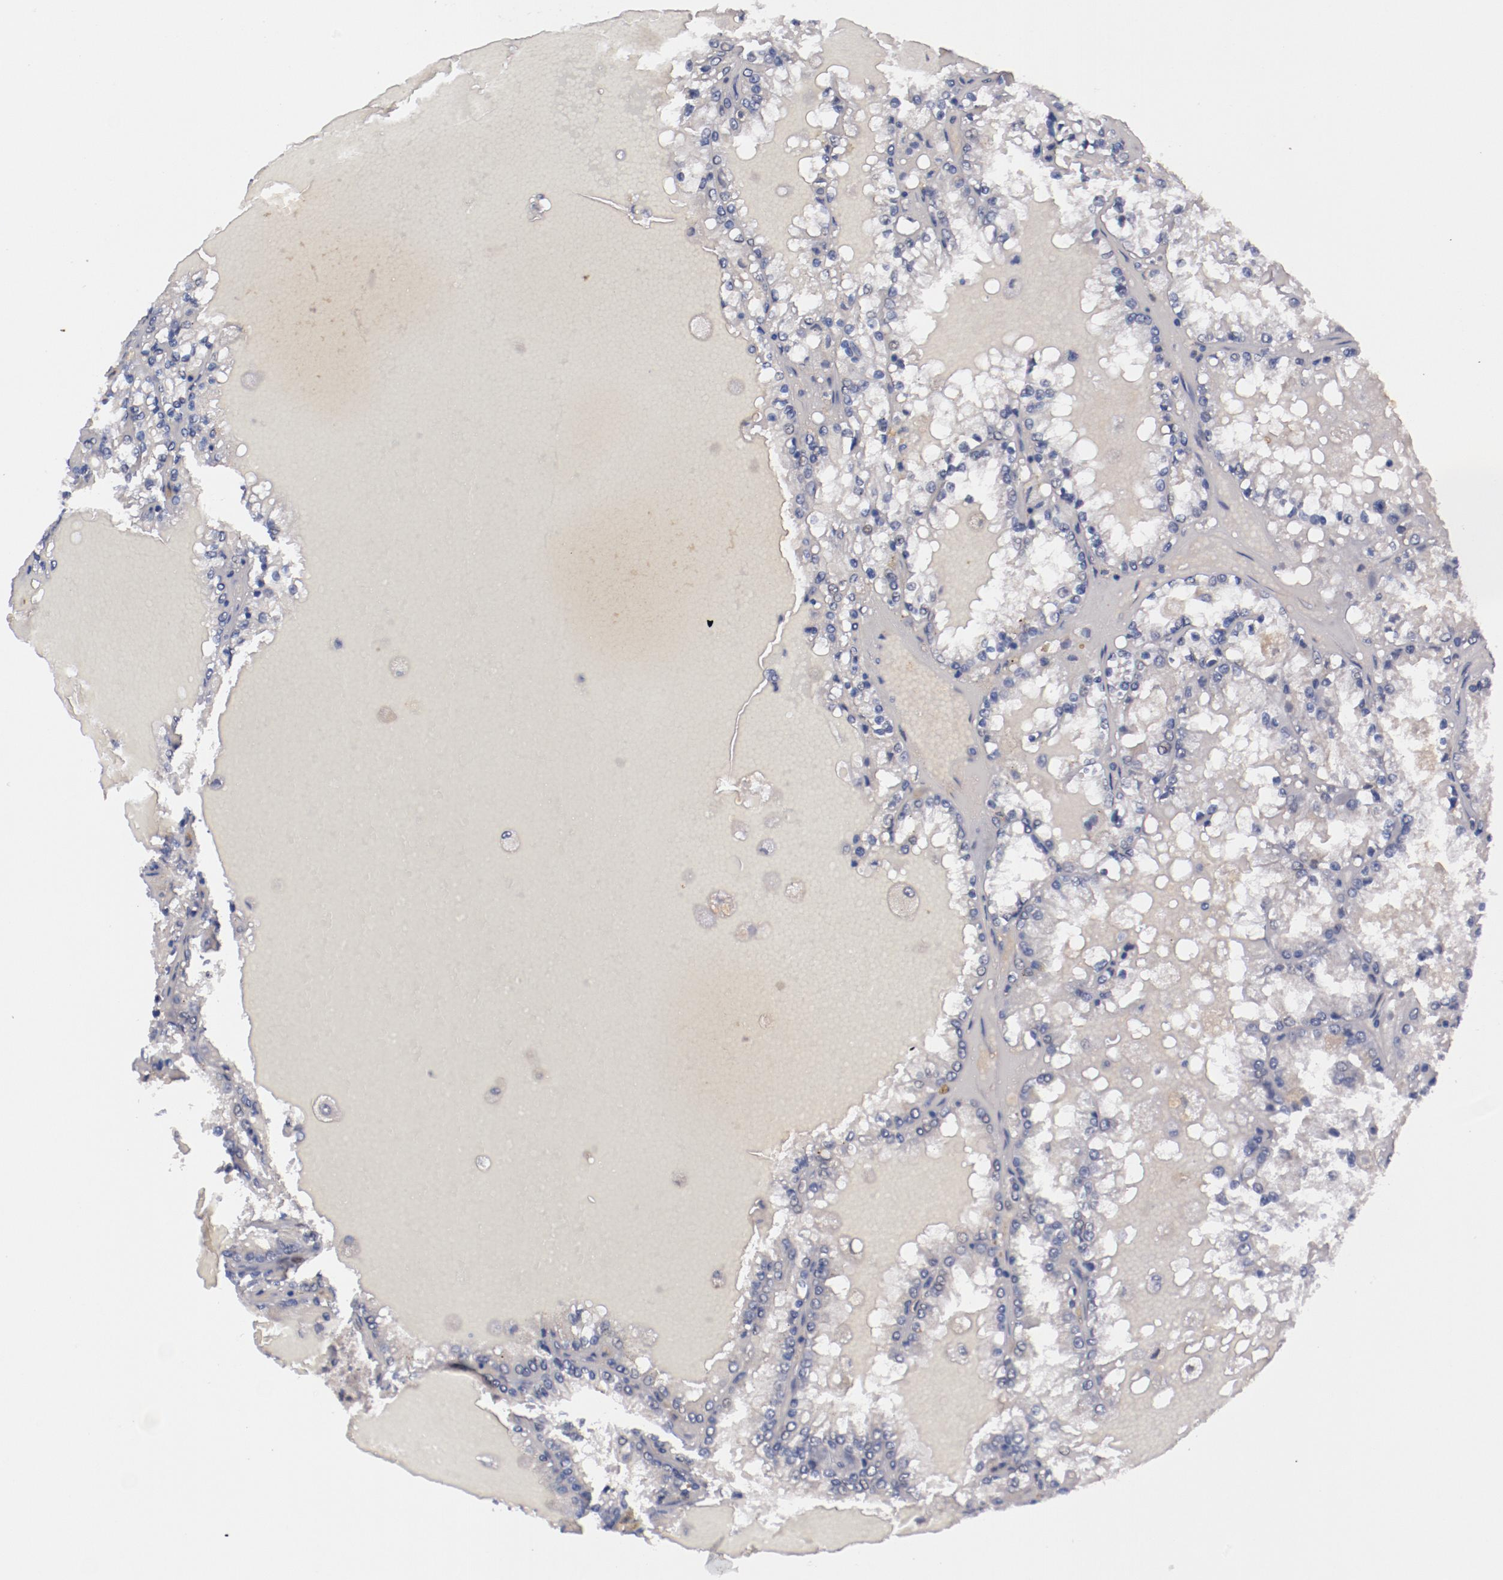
{"staining": {"intensity": "weak", "quantity": "<25%", "location": "cytoplasmic/membranous"}, "tissue": "renal cancer", "cell_type": "Tumor cells", "image_type": "cancer", "snomed": [{"axis": "morphology", "description": "Adenocarcinoma, NOS"}, {"axis": "topography", "description": "Kidney"}], "caption": "This is an immunohistochemistry (IHC) histopathology image of renal cancer (adenocarcinoma). There is no staining in tumor cells.", "gene": "FAM81A", "patient": {"sex": "female", "age": 56}}